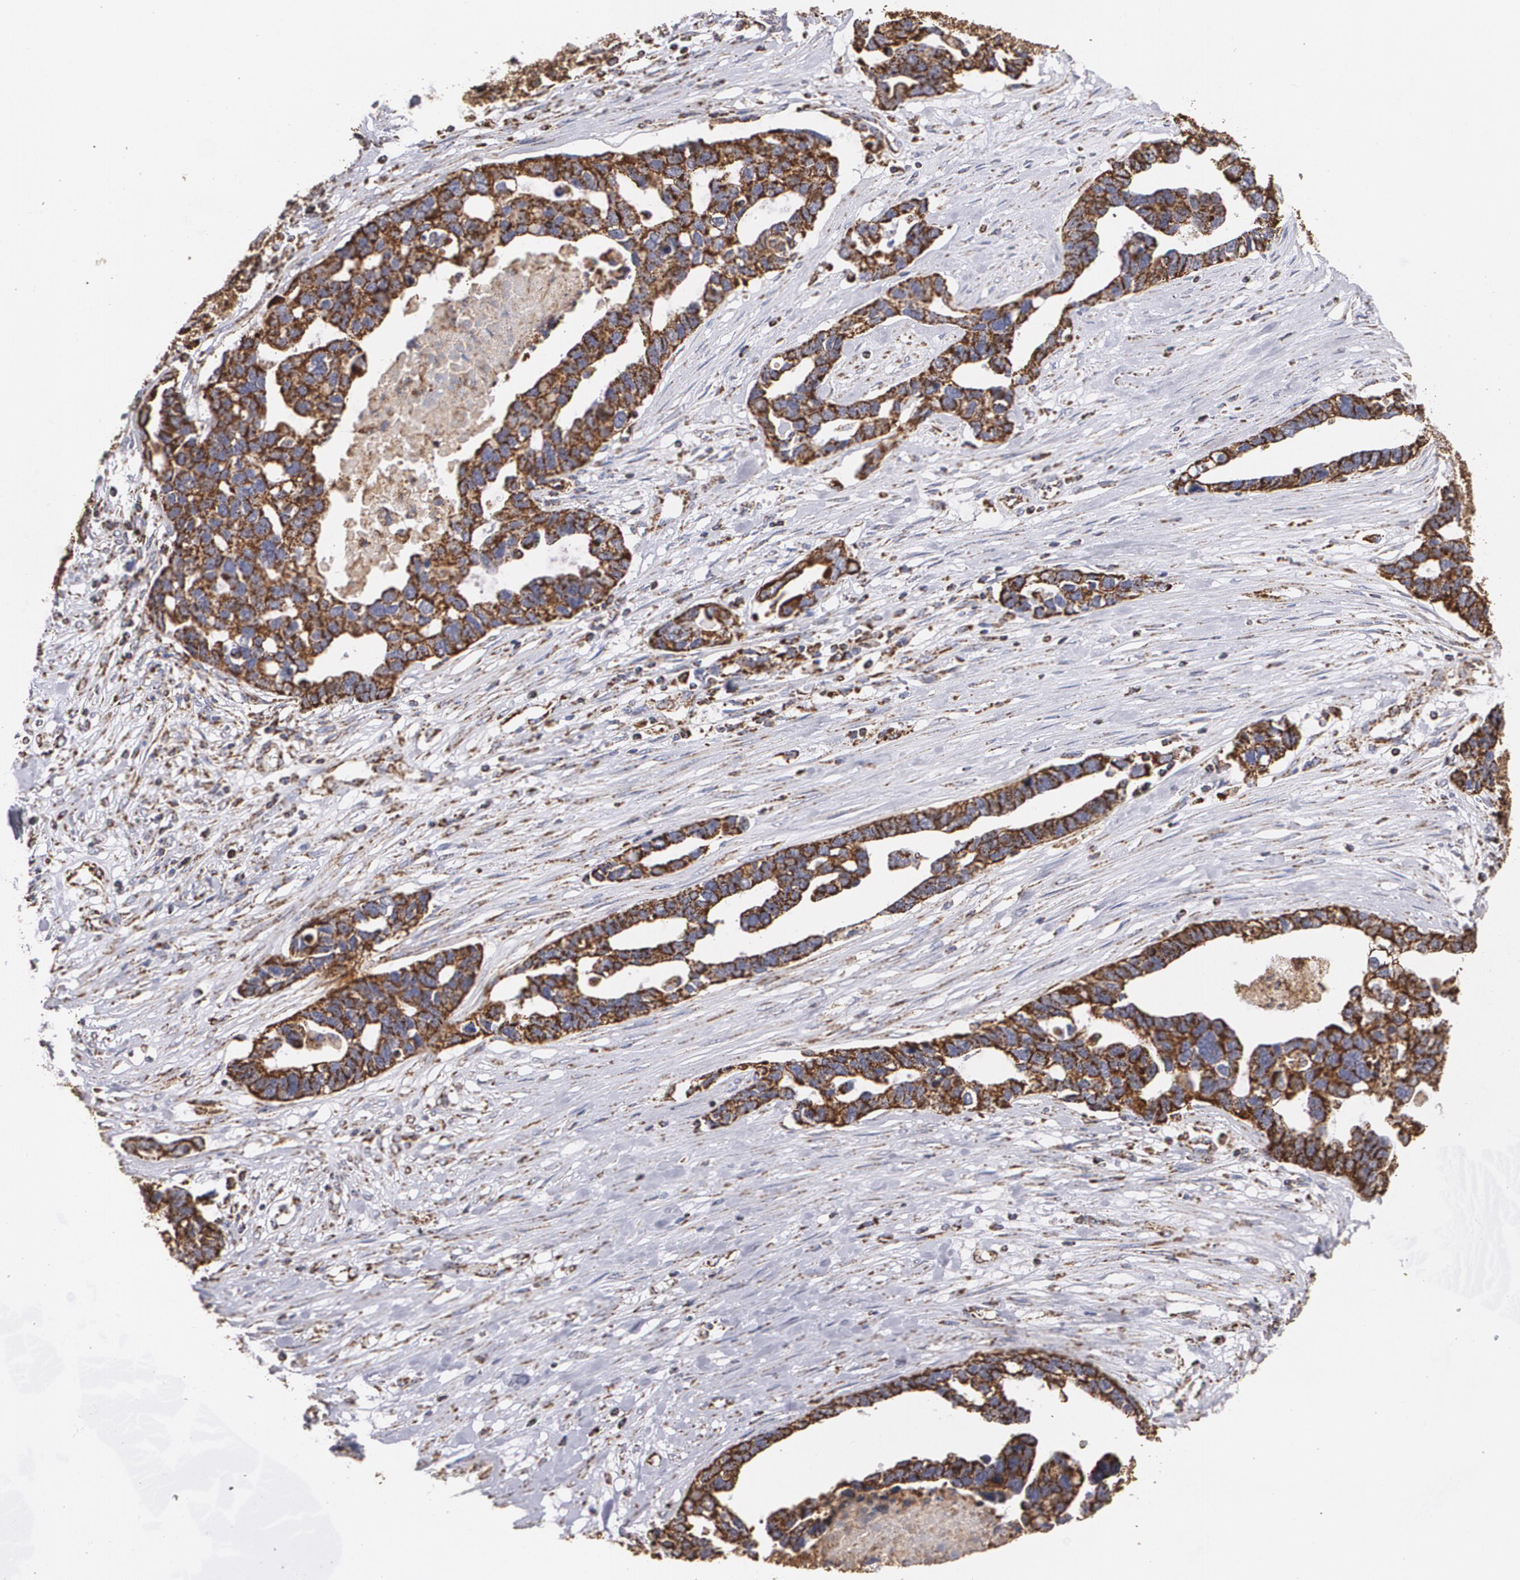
{"staining": {"intensity": "strong", "quantity": ">75%", "location": "cytoplasmic/membranous"}, "tissue": "ovarian cancer", "cell_type": "Tumor cells", "image_type": "cancer", "snomed": [{"axis": "morphology", "description": "Cystadenocarcinoma, serous, NOS"}, {"axis": "topography", "description": "Ovary"}], "caption": "High-power microscopy captured an immunohistochemistry photomicrograph of serous cystadenocarcinoma (ovarian), revealing strong cytoplasmic/membranous staining in approximately >75% of tumor cells.", "gene": "HSPD1", "patient": {"sex": "female", "age": 54}}